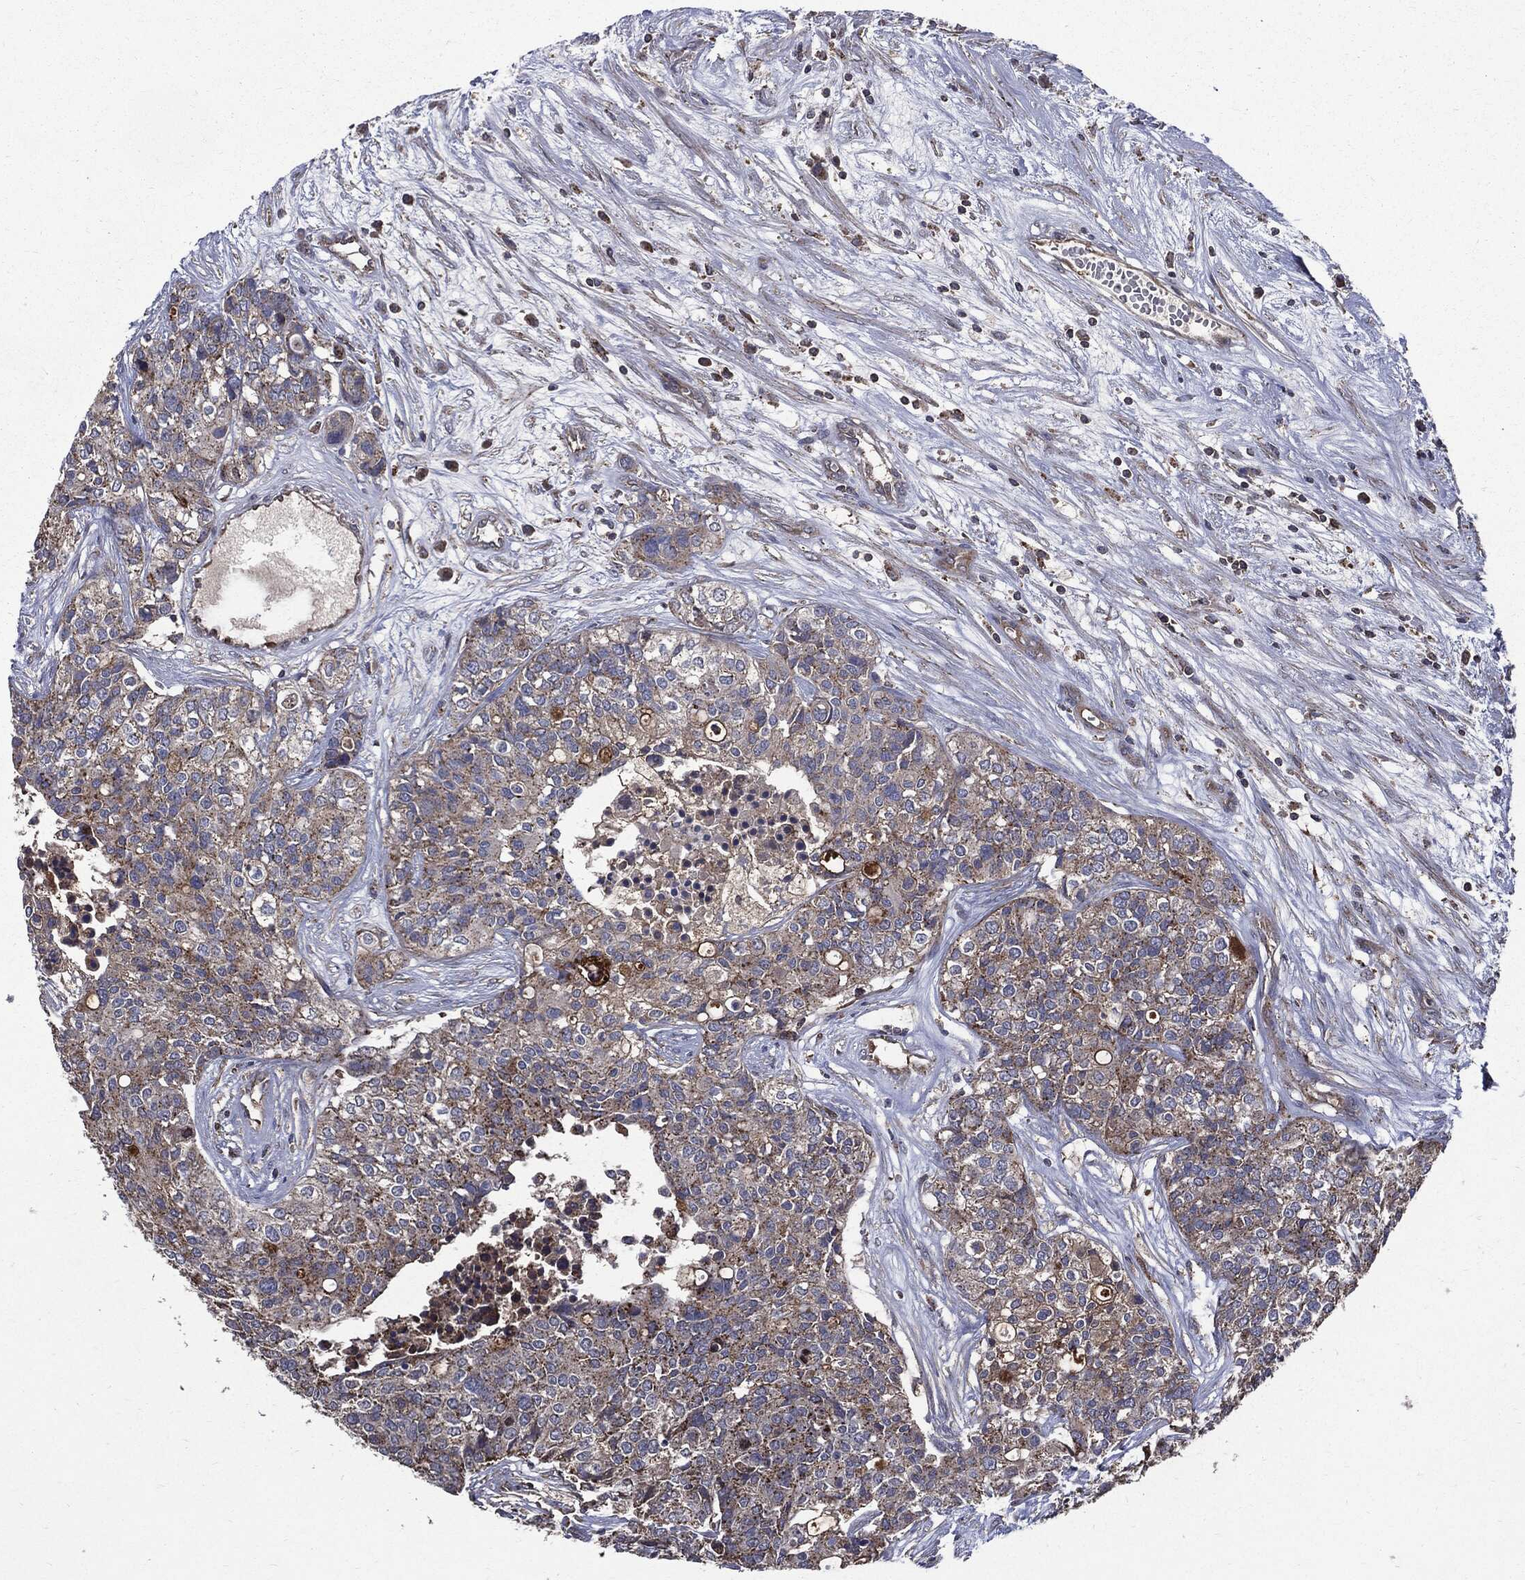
{"staining": {"intensity": "moderate", "quantity": "<25%", "location": "cytoplasmic/membranous"}, "tissue": "carcinoid", "cell_type": "Tumor cells", "image_type": "cancer", "snomed": [{"axis": "morphology", "description": "Carcinoid, malignant, NOS"}, {"axis": "topography", "description": "Colon"}], "caption": "This is an image of IHC staining of malignant carcinoid, which shows moderate positivity in the cytoplasmic/membranous of tumor cells.", "gene": "PDCD6IP", "patient": {"sex": "male", "age": 81}}